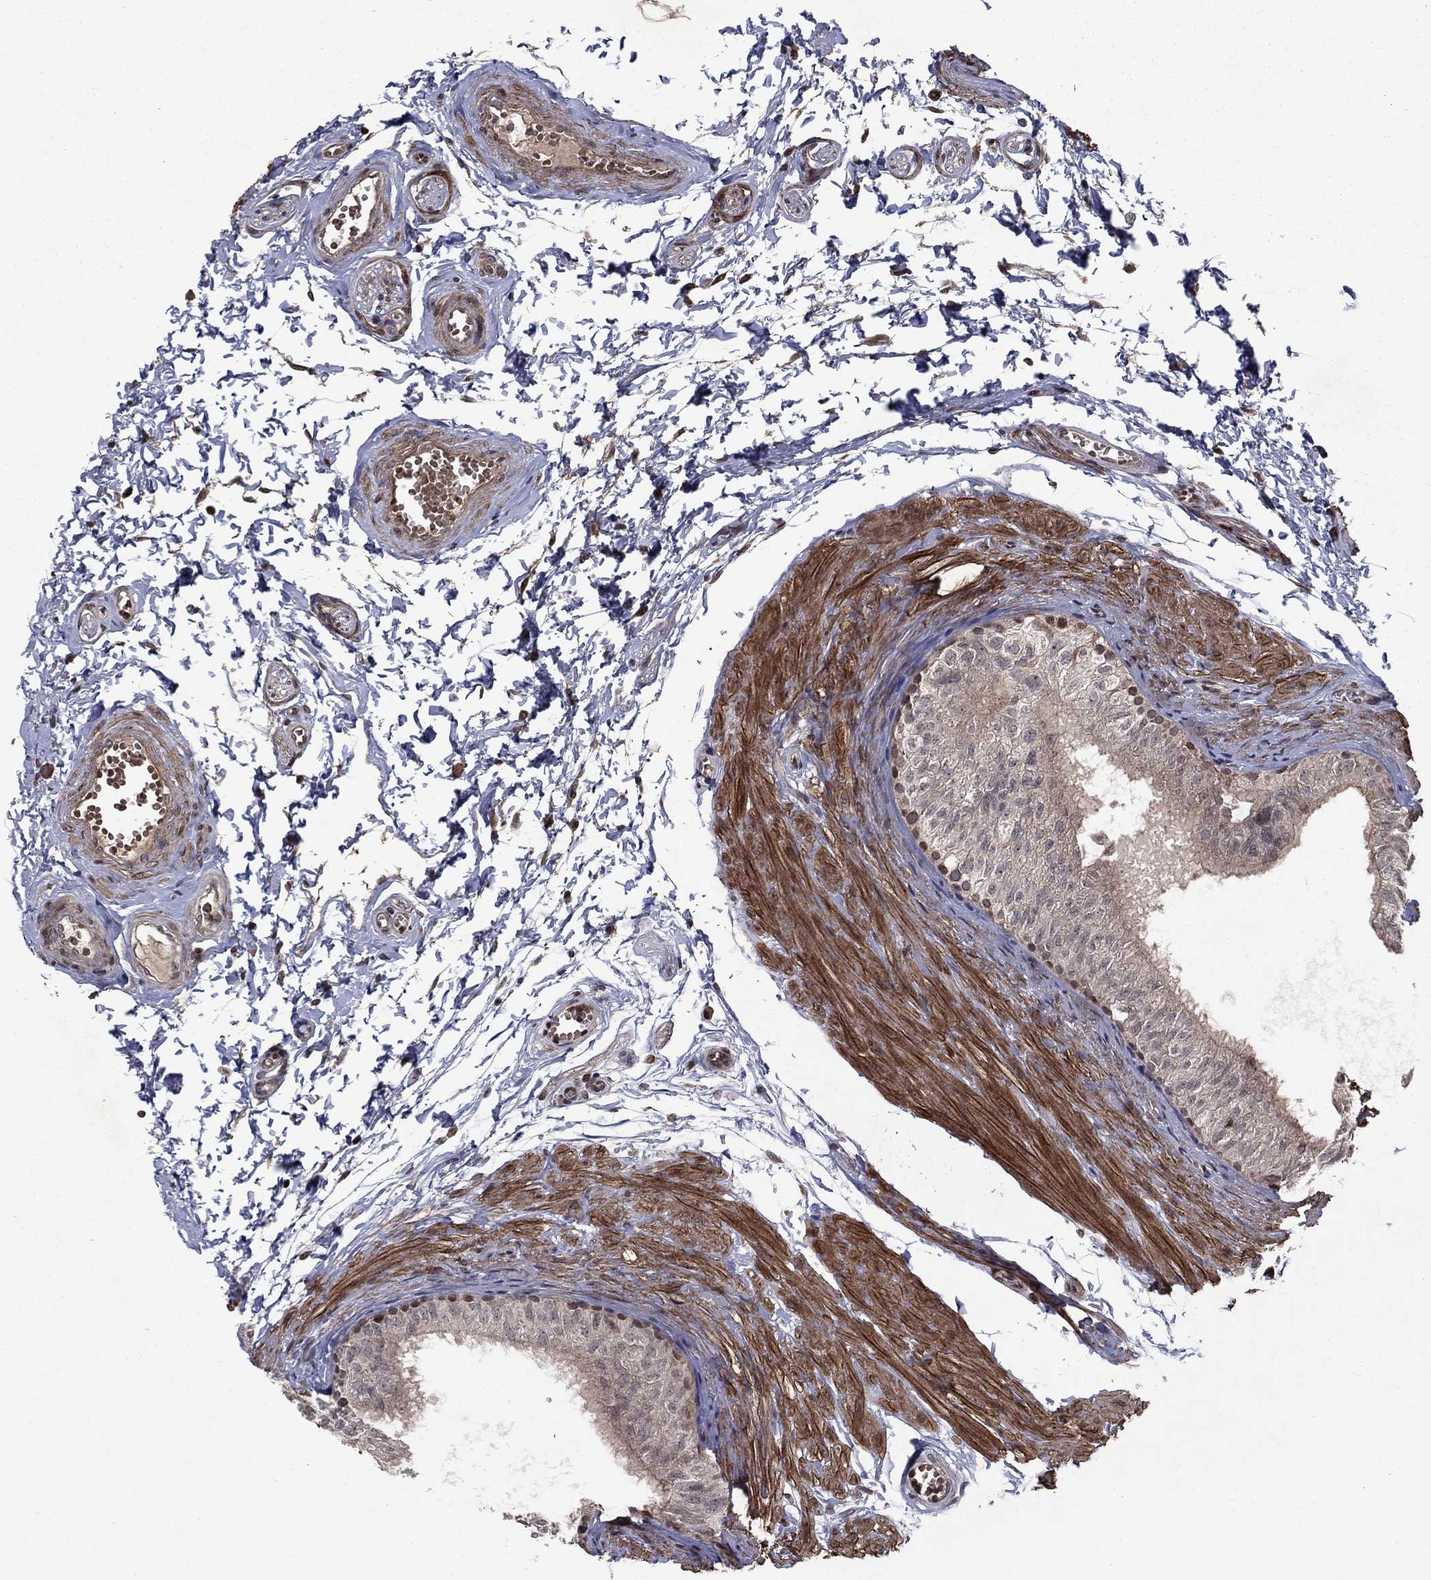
{"staining": {"intensity": "moderate", "quantity": "<25%", "location": "cytoplasmic/membranous,nuclear"}, "tissue": "epididymis", "cell_type": "Glandular cells", "image_type": "normal", "snomed": [{"axis": "morphology", "description": "Normal tissue, NOS"}, {"axis": "topography", "description": "Epididymis"}], "caption": "Normal epididymis reveals moderate cytoplasmic/membranous,nuclear expression in approximately <25% of glandular cells (DAB (3,3'-diaminobenzidine) = brown stain, brightfield microscopy at high magnification)..", "gene": "SORBS1", "patient": {"sex": "male", "age": 22}}